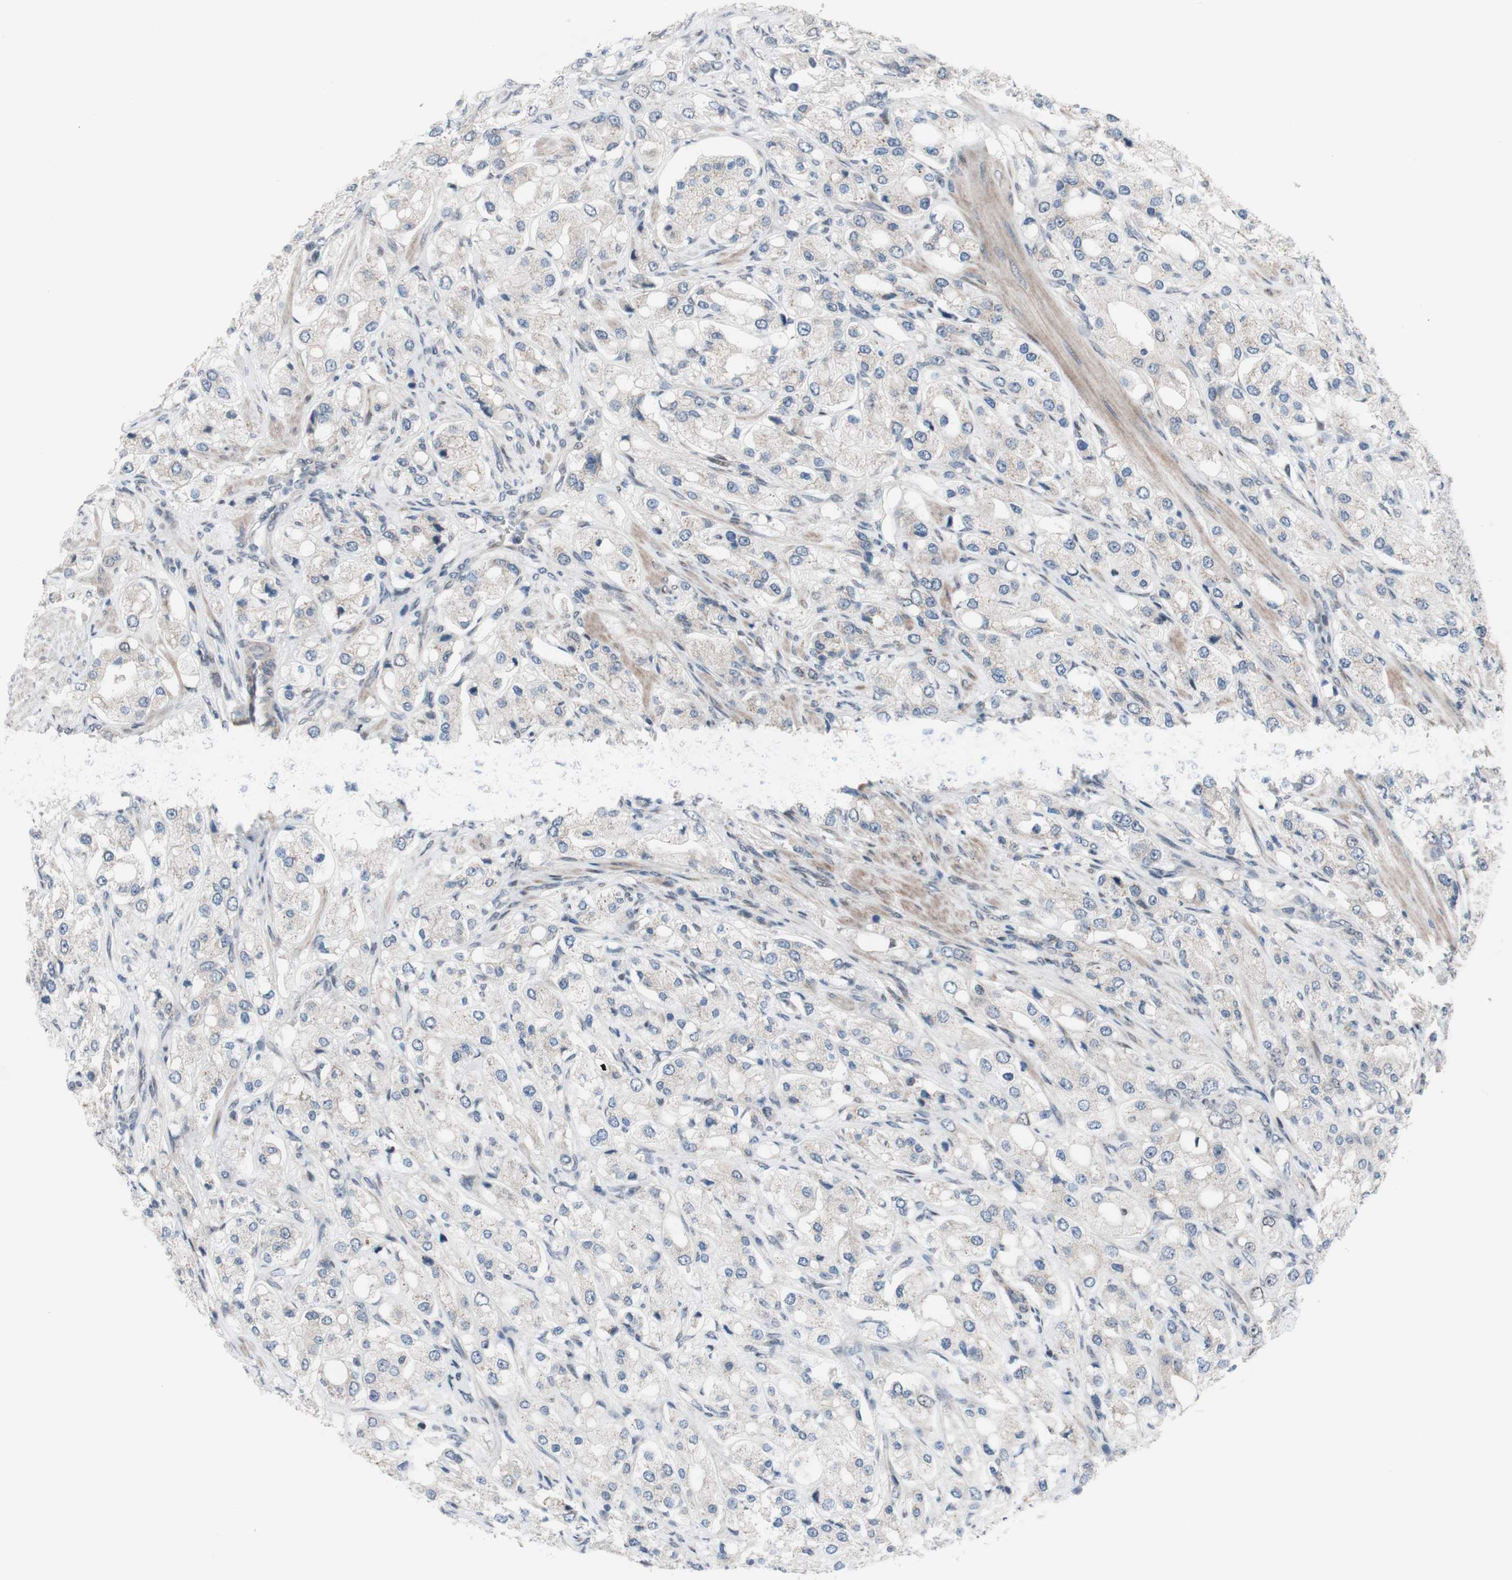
{"staining": {"intensity": "negative", "quantity": "none", "location": "none"}, "tissue": "prostate cancer", "cell_type": "Tumor cells", "image_type": "cancer", "snomed": [{"axis": "morphology", "description": "Adenocarcinoma, High grade"}, {"axis": "topography", "description": "Prostate"}], "caption": "The image demonstrates no significant expression in tumor cells of prostate cancer.", "gene": "PHTF2", "patient": {"sex": "male", "age": 65}}